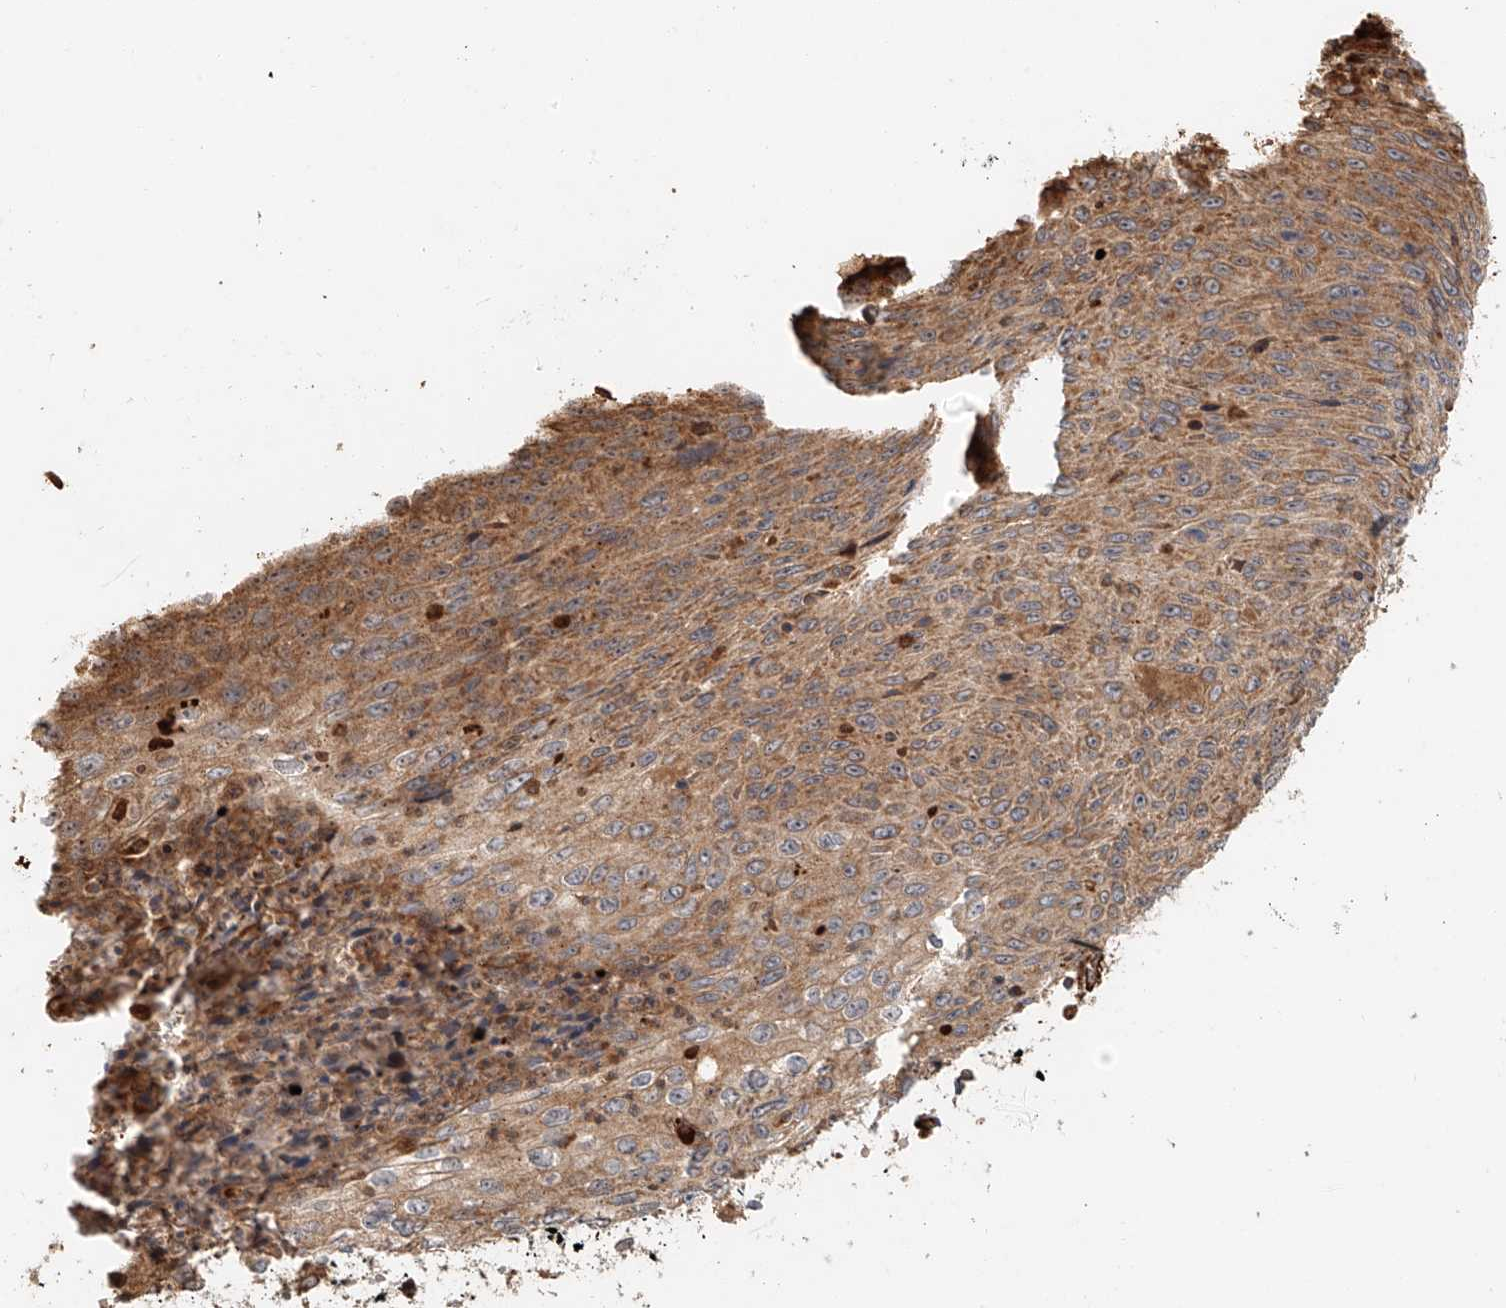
{"staining": {"intensity": "moderate", "quantity": ">75%", "location": "cytoplasmic/membranous"}, "tissue": "cervical cancer", "cell_type": "Tumor cells", "image_type": "cancer", "snomed": [{"axis": "morphology", "description": "Squamous cell carcinoma, NOS"}, {"axis": "topography", "description": "Cervix"}], "caption": "Cervical cancer tissue shows moderate cytoplasmic/membranous staining in approximately >75% of tumor cells Using DAB (3,3'-diaminobenzidine) (brown) and hematoxylin (blue) stains, captured at high magnification using brightfield microscopy.", "gene": "MIPEP", "patient": {"sex": "female", "age": 32}}